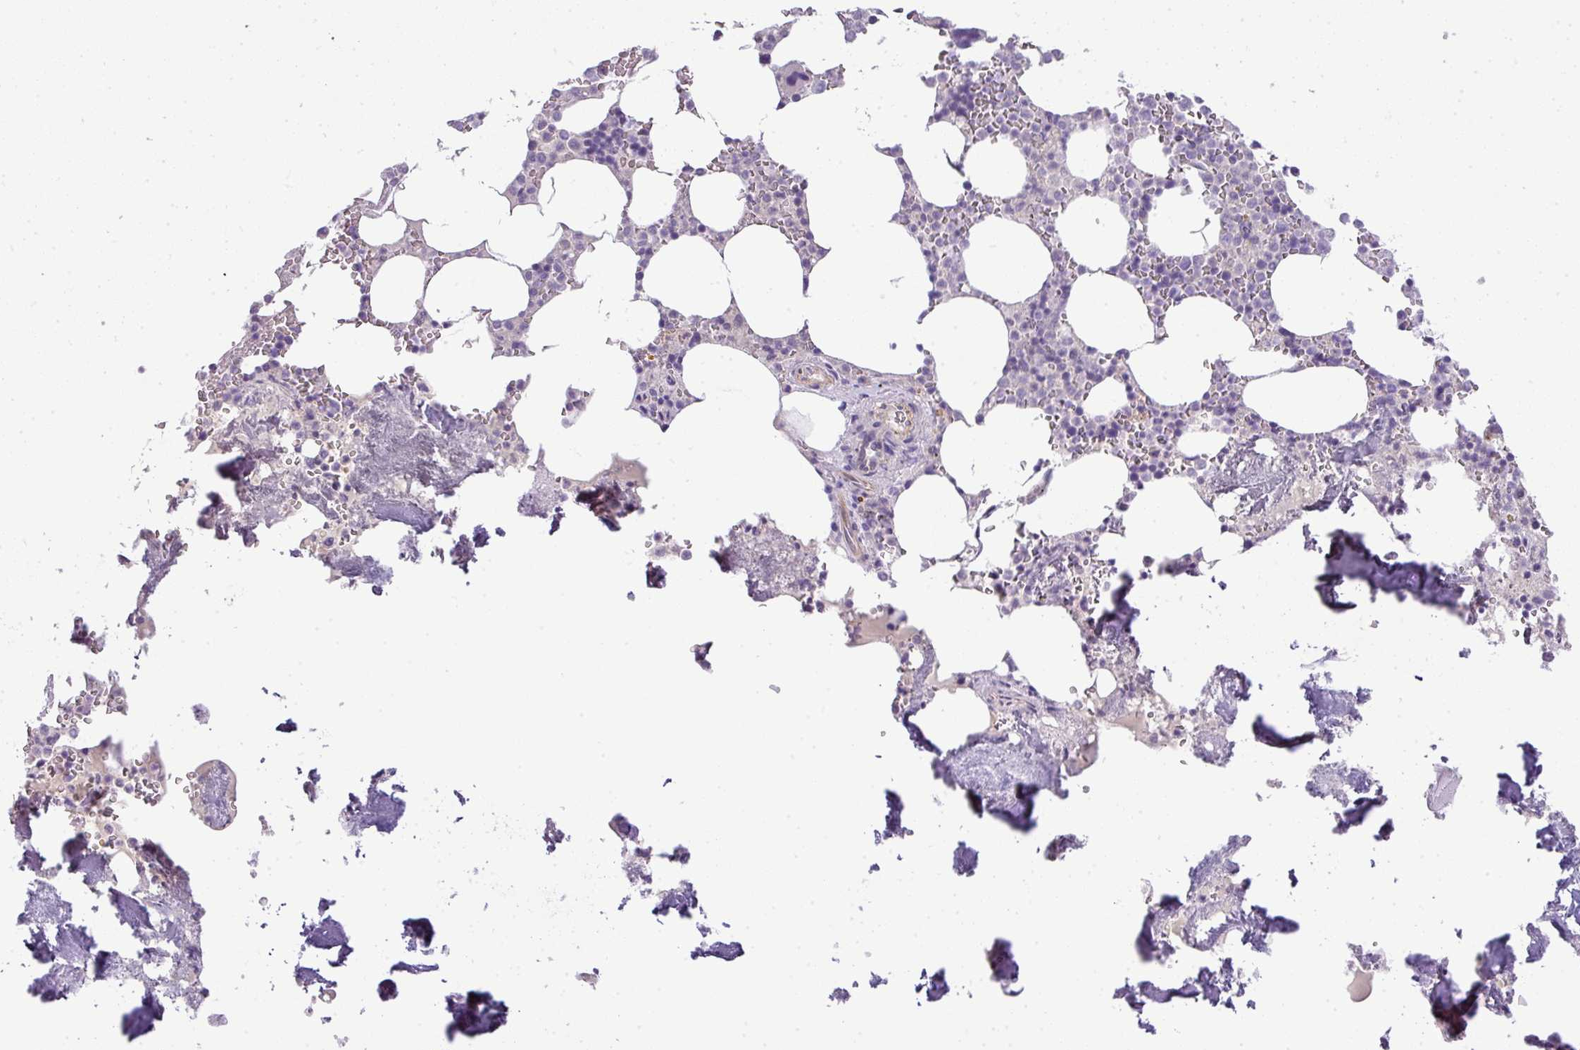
{"staining": {"intensity": "negative", "quantity": "none", "location": "none"}, "tissue": "bone marrow", "cell_type": "Hematopoietic cells", "image_type": "normal", "snomed": [{"axis": "morphology", "description": "Normal tissue, NOS"}, {"axis": "topography", "description": "Bone marrow"}], "caption": "Immunohistochemical staining of unremarkable bone marrow demonstrates no significant staining in hematopoietic cells. (DAB IHC, high magnification).", "gene": "ENSG00000273748", "patient": {"sex": "male", "age": 64}}